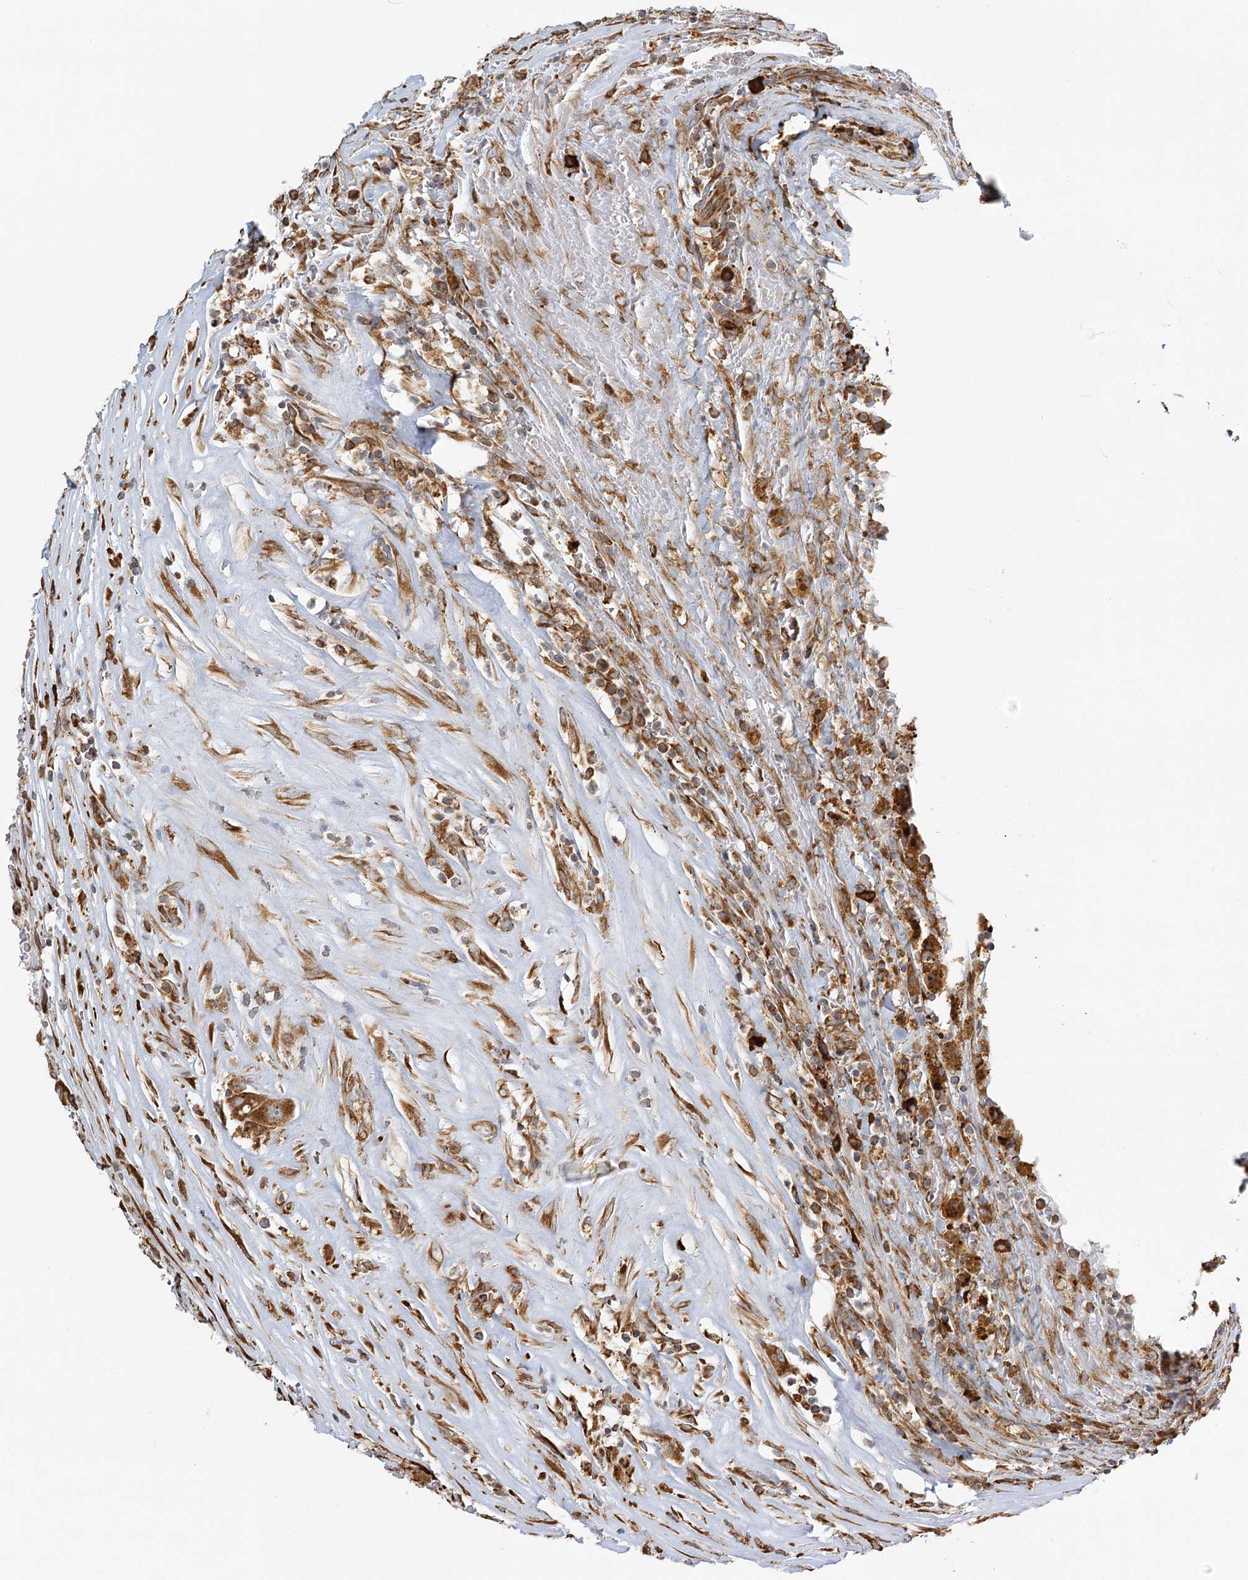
{"staining": {"intensity": "strong", "quantity": ">75%", "location": "cytoplasmic/membranous"}, "tissue": "thyroid cancer", "cell_type": "Tumor cells", "image_type": "cancer", "snomed": [{"axis": "morphology", "description": "Papillary adenocarcinoma, NOS"}, {"axis": "topography", "description": "Thyroid gland"}], "caption": "Protein expression analysis of papillary adenocarcinoma (thyroid) displays strong cytoplasmic/membranous expression in approximately >75% of tumor cells.", "gene": "TAS1R1", "patient": {"sex": "male", "age": 77}}